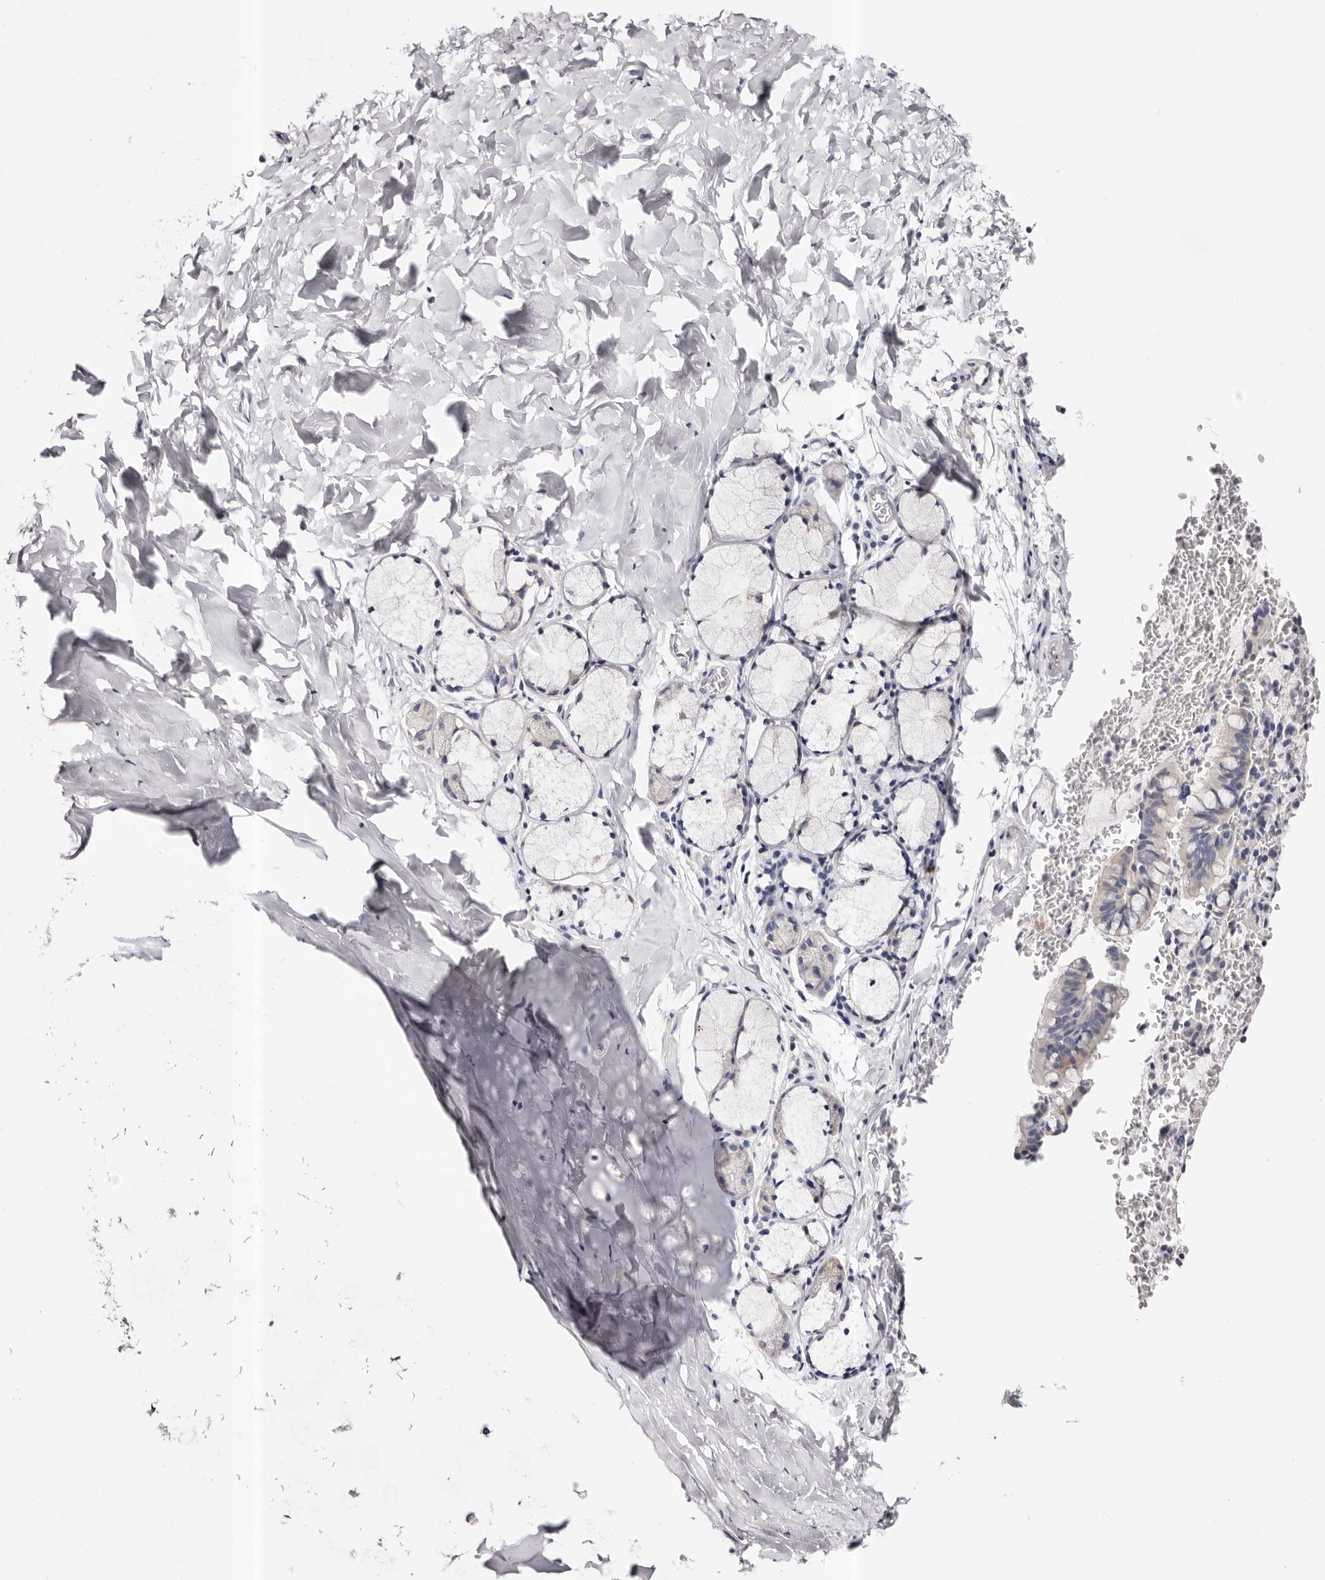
{"staining": {"intensity": "negative", "quantity": "none", "location": "none"}, "tissue": "bronchus", "cell_type": "Respiratory epithelial cells", "image_type": "normal", "snomed": [{"axis": "morphology", "description": "Normal tissue, NOS"}, {"axis": "topography", "description": "Cartilage tissue"}, {"axis": "topography", "description": "Bronchus"}], "caption": "Immunohistochemical staining of unremarkable bronchus reveals no significant expression in respiratory epithelial cells. (DAB (3,3'-diaminobenzidine) immunohistochemistry visualized using brightfield microscopy, high magnification).", "gene": "ROM1", "patient": {"sex": "female", "age": 36}}